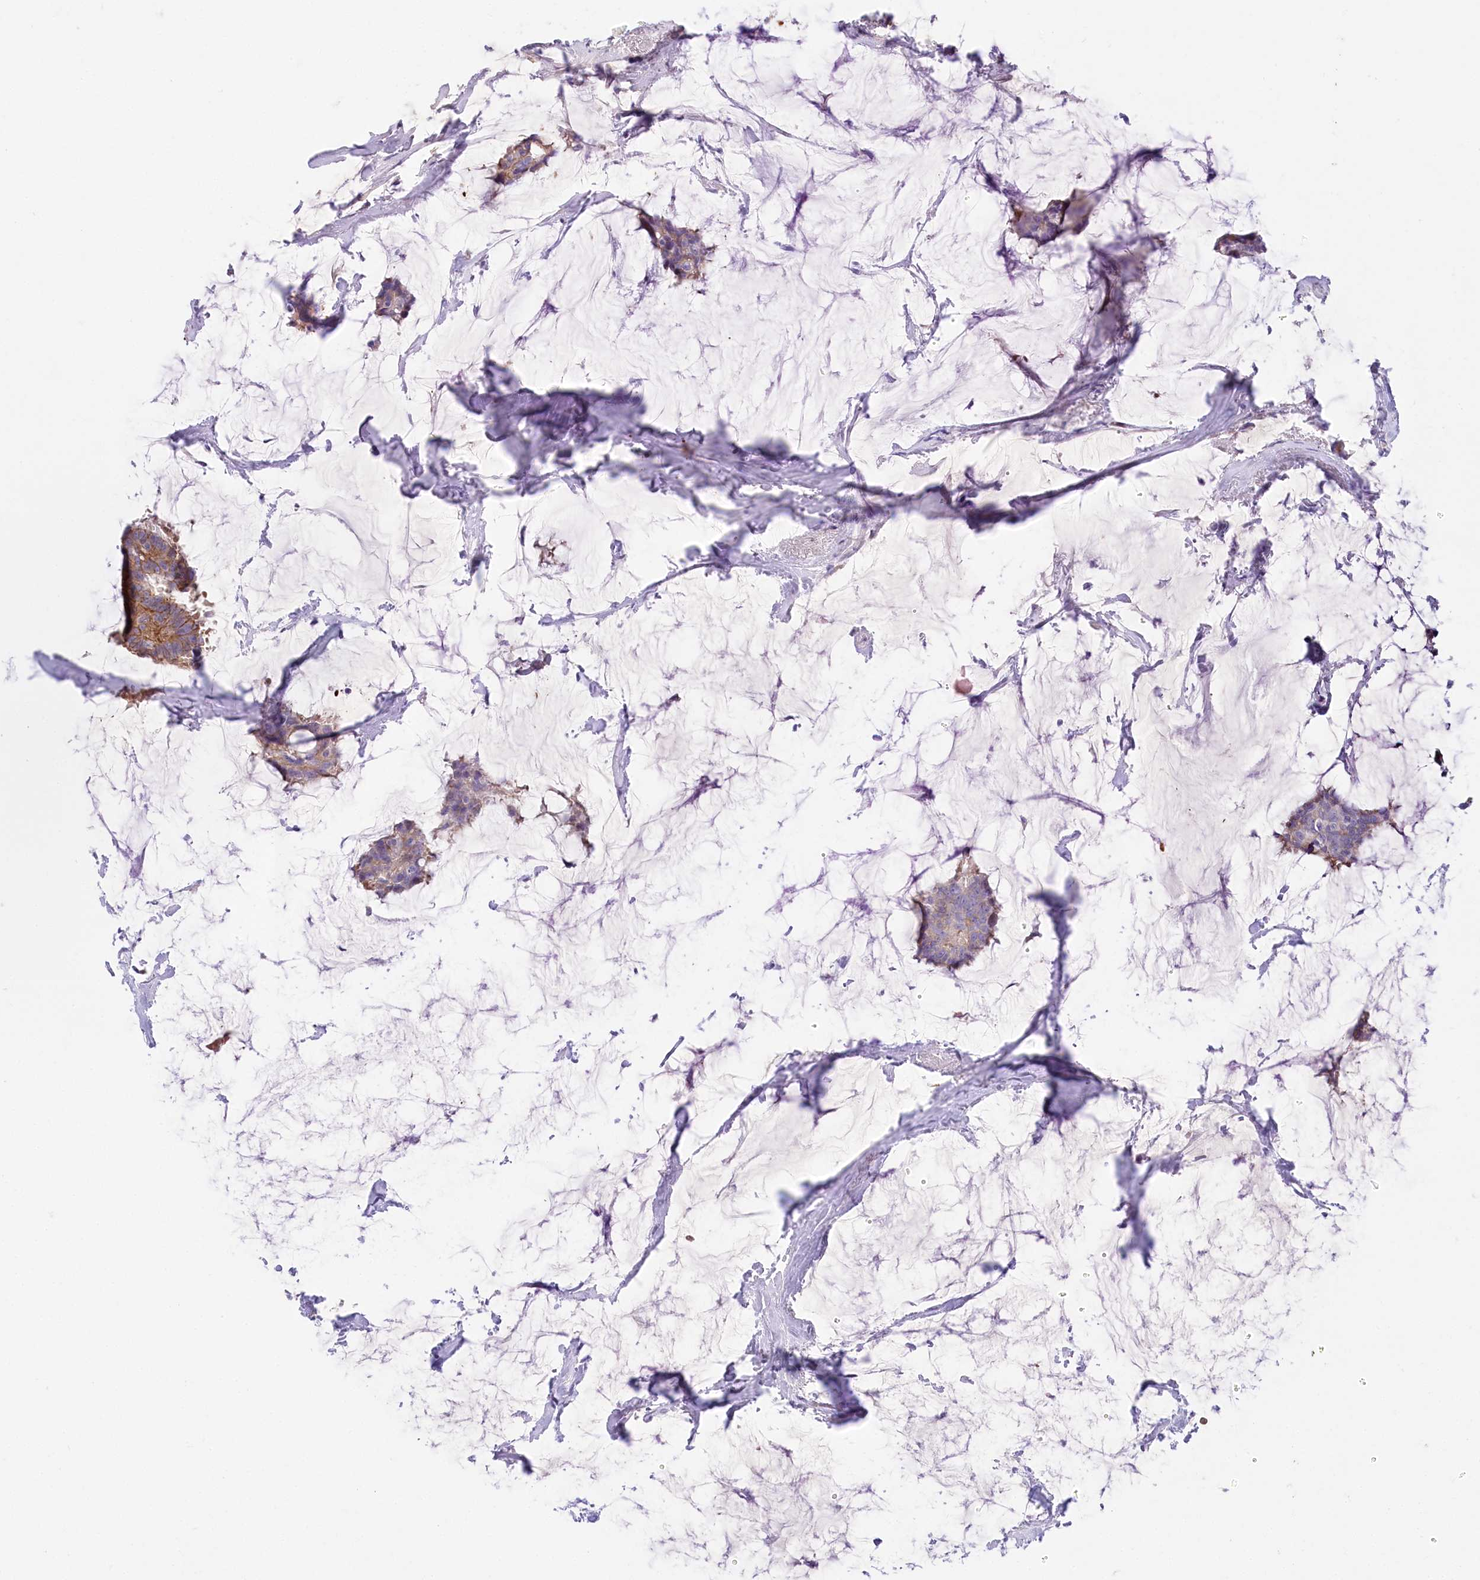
{"staining": {"intensity": "moderate", "quantity": "<25%", "location": "cytoplasmic/membranous"}, "tissue": "breast cancer", "cell_type": "Tumor cells", "image_type": "cancer", "snomed": [{"axis": "morphology", "description": "Duct carcinoma"}, {"axis": "topography", "description": "Breast"}], "caption": "Breast cancer stained for a protein reveals moderate cytoplasmic/membranous positivity in tumor cells. (DAB IHC, brown staining for protein, blue staining for nuclei).", "gene": "CEP164", "patient": {"sex": "female", "age": 93}}